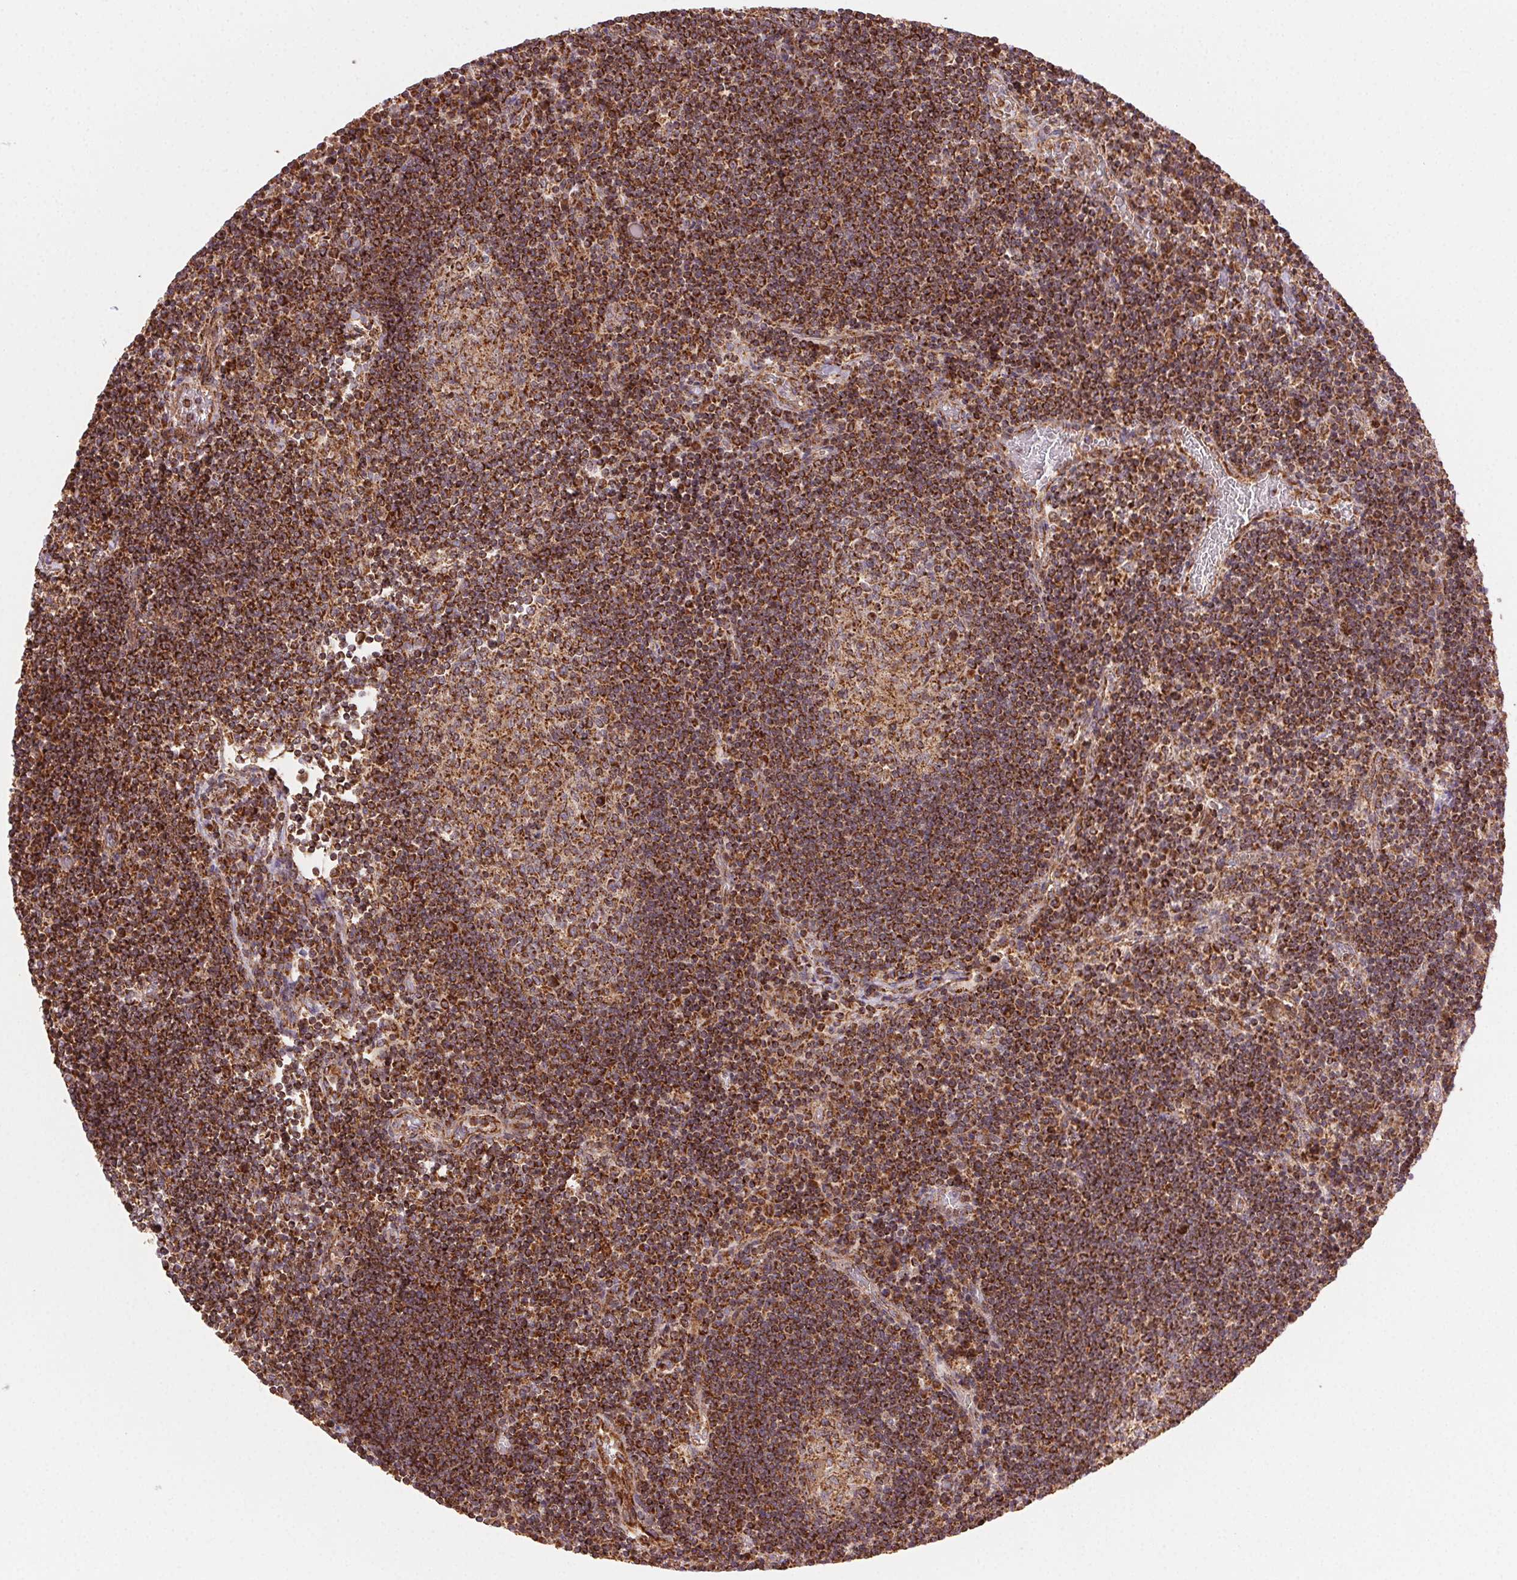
{"staining": {"intensity": "strong", "quantity": "25%-75%", "location": "cytoplasmic/membranous"}, "tissue": "lymph node", "cell_type": "Germinal center cells", "image_type": "normal", "snomed": [{"axis": "morphology", "description": "Normal tissue, NOS"}, {"axis": "topography", "description": "Lymph node"}], "caption": "High-magnification brightfield microscopy of benign lymph node stained with DAB (3,3'-diaminobenzidine) (brown) and counterstained with hematoxylin (blue). germinal center cells exhibit strong cytoplasmic/membranous staining is appreciated in about25%-75% of cells.", "gene": "CLPB", "patient": {"sex": "male", "age": 67}}